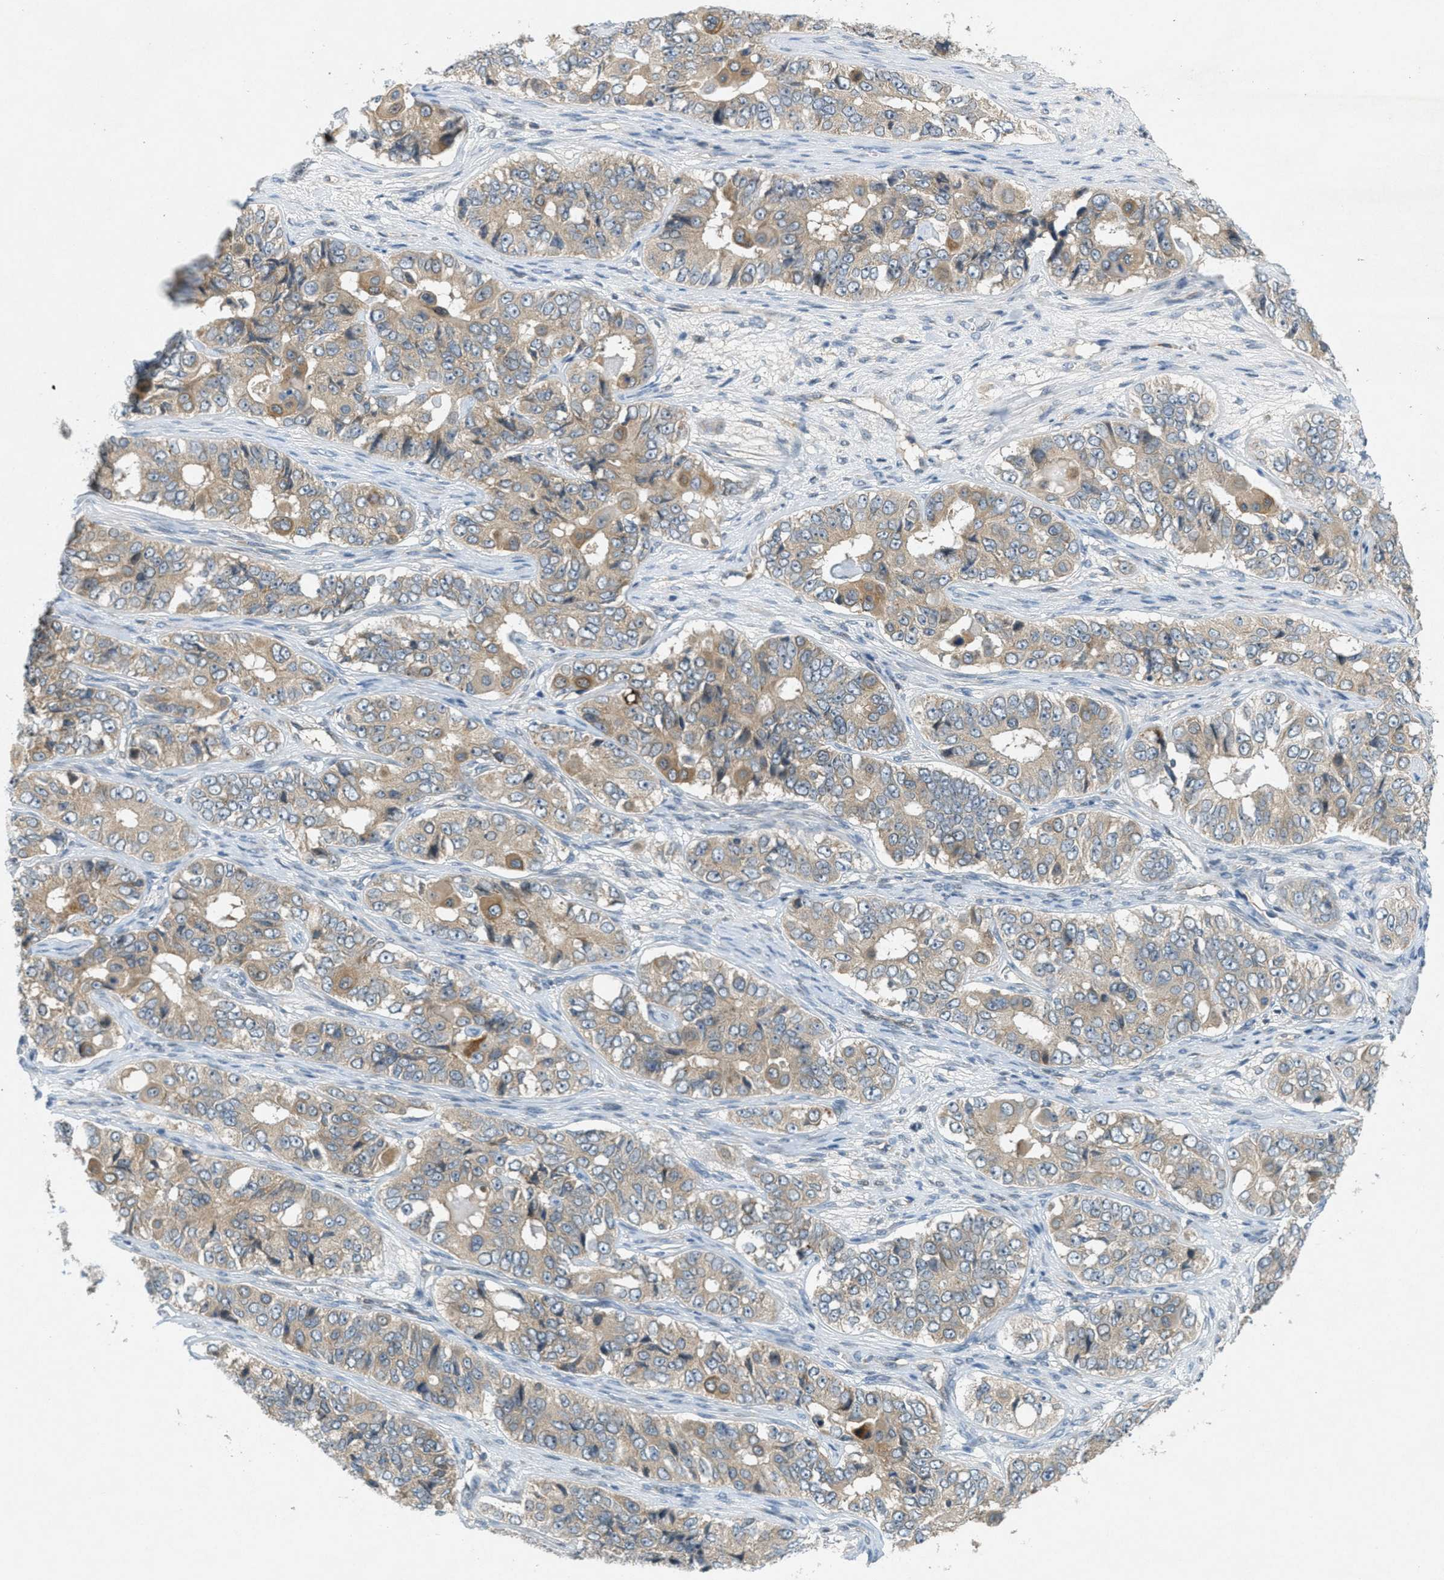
{"staining": {"intensity": "weak", "quantity": "25%-75%", "location": "cytoplasmic/membranous"}, "tissue": "ovarian cancer", "cell_type": "Tumor cells", "image_type": "cancer", "snomed": [{"axis": "morphology", "description": "Carcinoma, endometroid"}, {"axis": "topography", "description": "Ovary"}], "caption": "There is low levels of weak cytoplasmic/membranous expression in tumor cells of ovarian cancer, as demonstrated by immunohistochemical staining (brown color).", "gene": "SIGMAR1", "patient": {"sex": "female", "age": 51}}